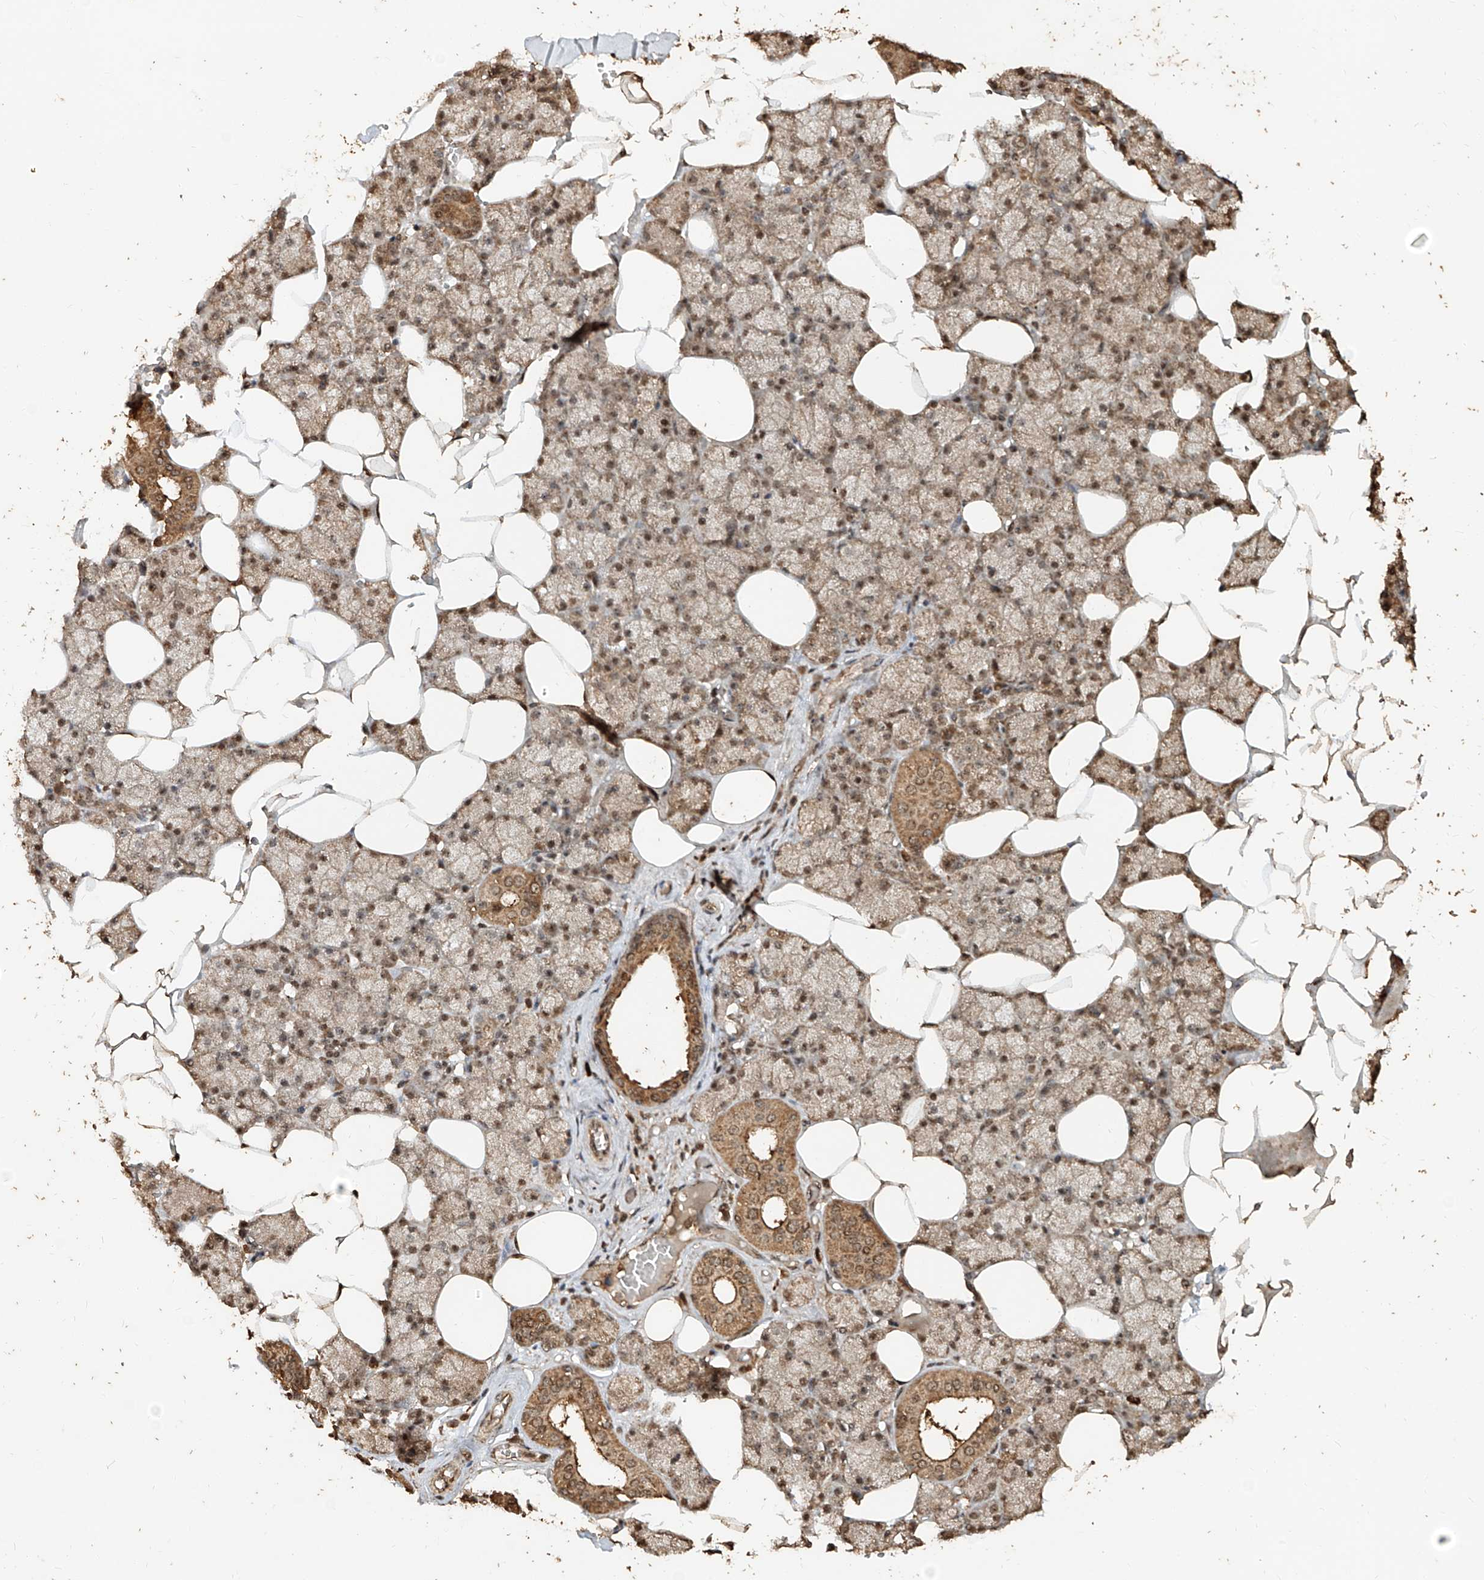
{"staining": {"intensity": "moderate", "quantity": ">75%", "location": "cytoplasmic/membranous,nuclear"}, "tissue": "salivary gland", "cell_type": "Glandular cells", "image_type": "normal", "snomed": [{"axis": "morphology", "description": "Normal tissue, NOS"}, {"axis": "topography", "description": "Salivary gland"}], "caption": "DAB immunohistochemical staining of unremarkable human salivary gland reveals moderate cytoplasmic/membranous,nuclear protein positivity in about >75% of glandular cells.", "gene": "ZNF660", "patient": {"sex": "male", "age": 62}}